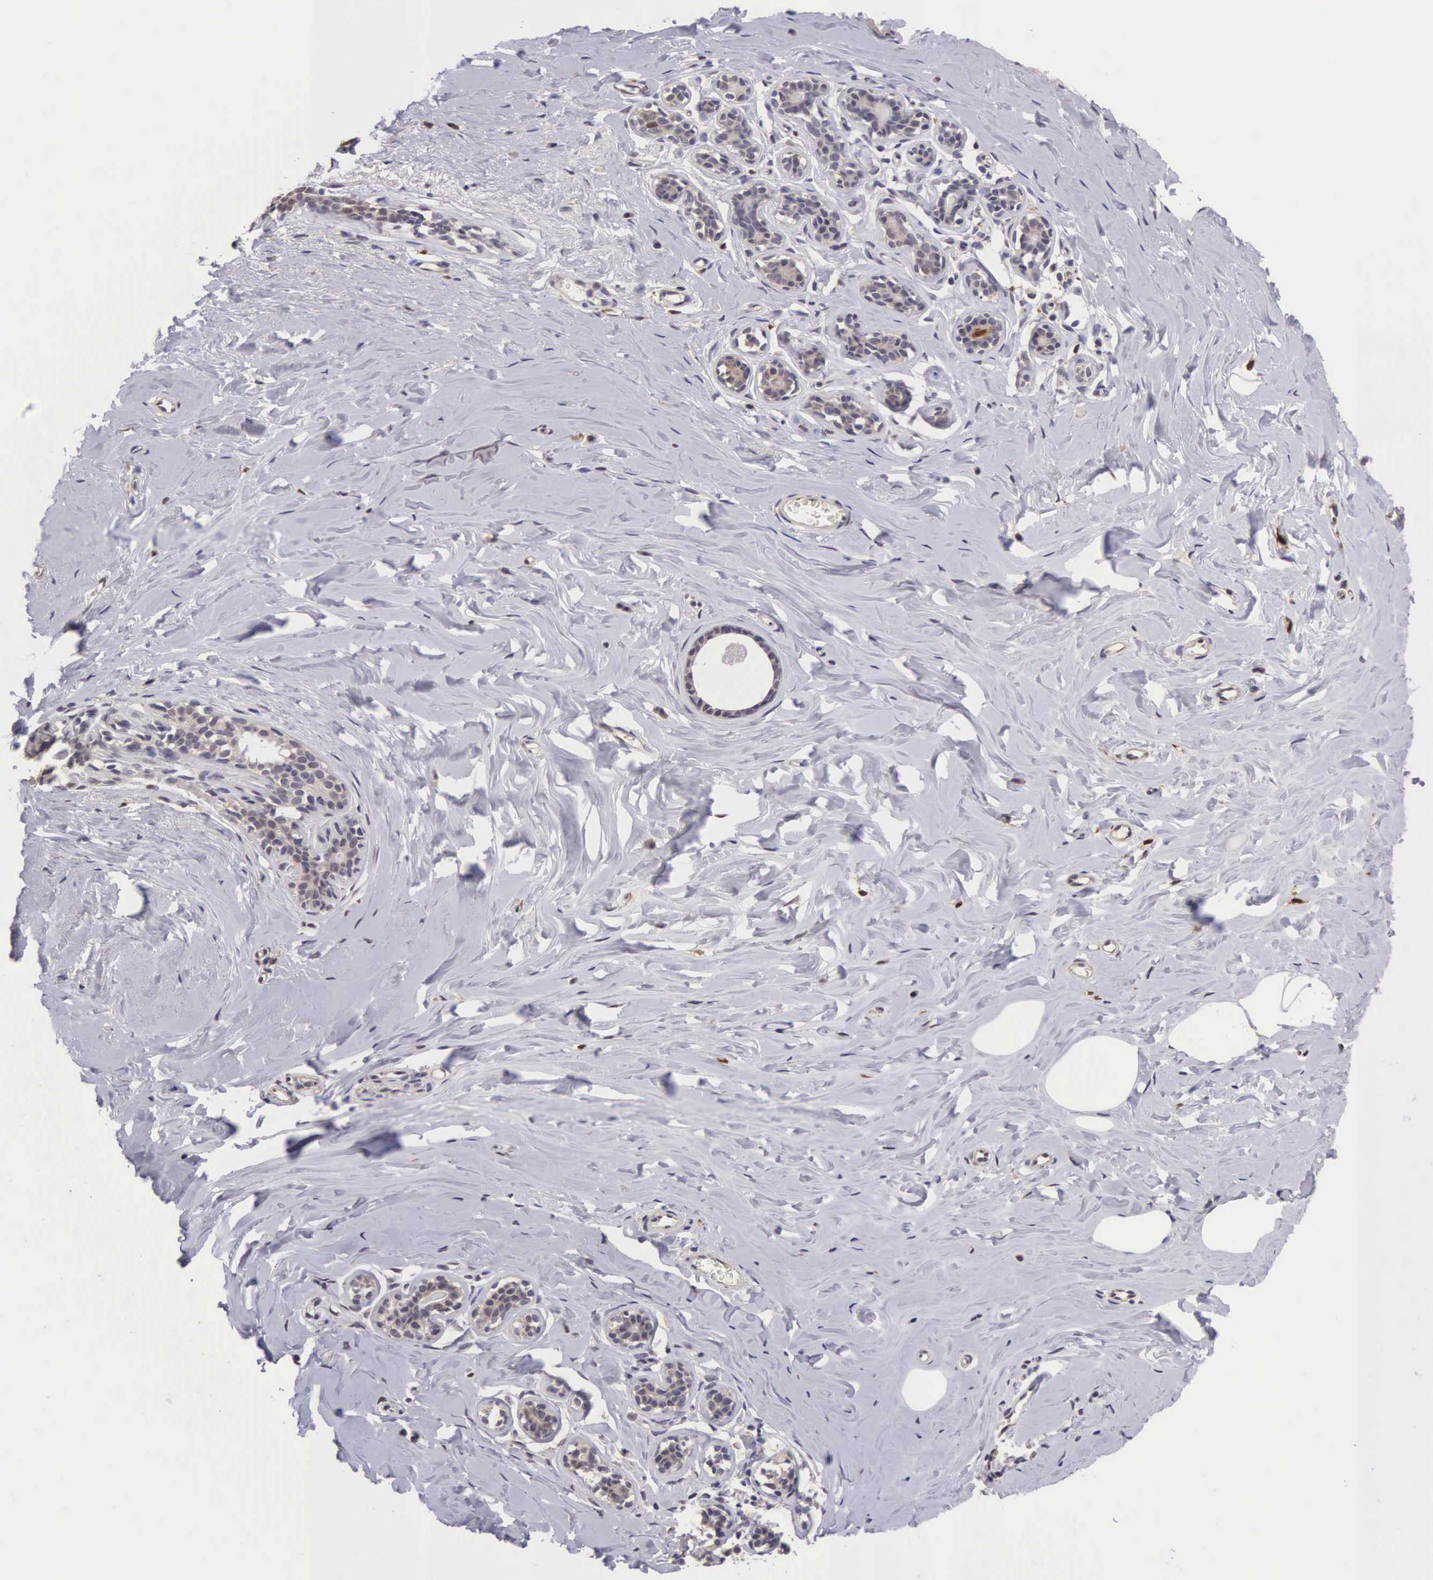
{"staining": {"intensity": "negative", "quantity": "none", "location": "none"}, "tissue": "breast", "cell_type": "Adipocytes", "image_type": "normal", "snomed": [{"axis": "morphology", "description": "Normal tissue, NOS"}, {"axis": "topography", "description": "Breast"}], "caption": "Breast stained for a protein using immunohistochemistry (IHC) shows no staining adipocytes.", "gene": "CDC45", "patient": {"sex": "female", "age": 45}}